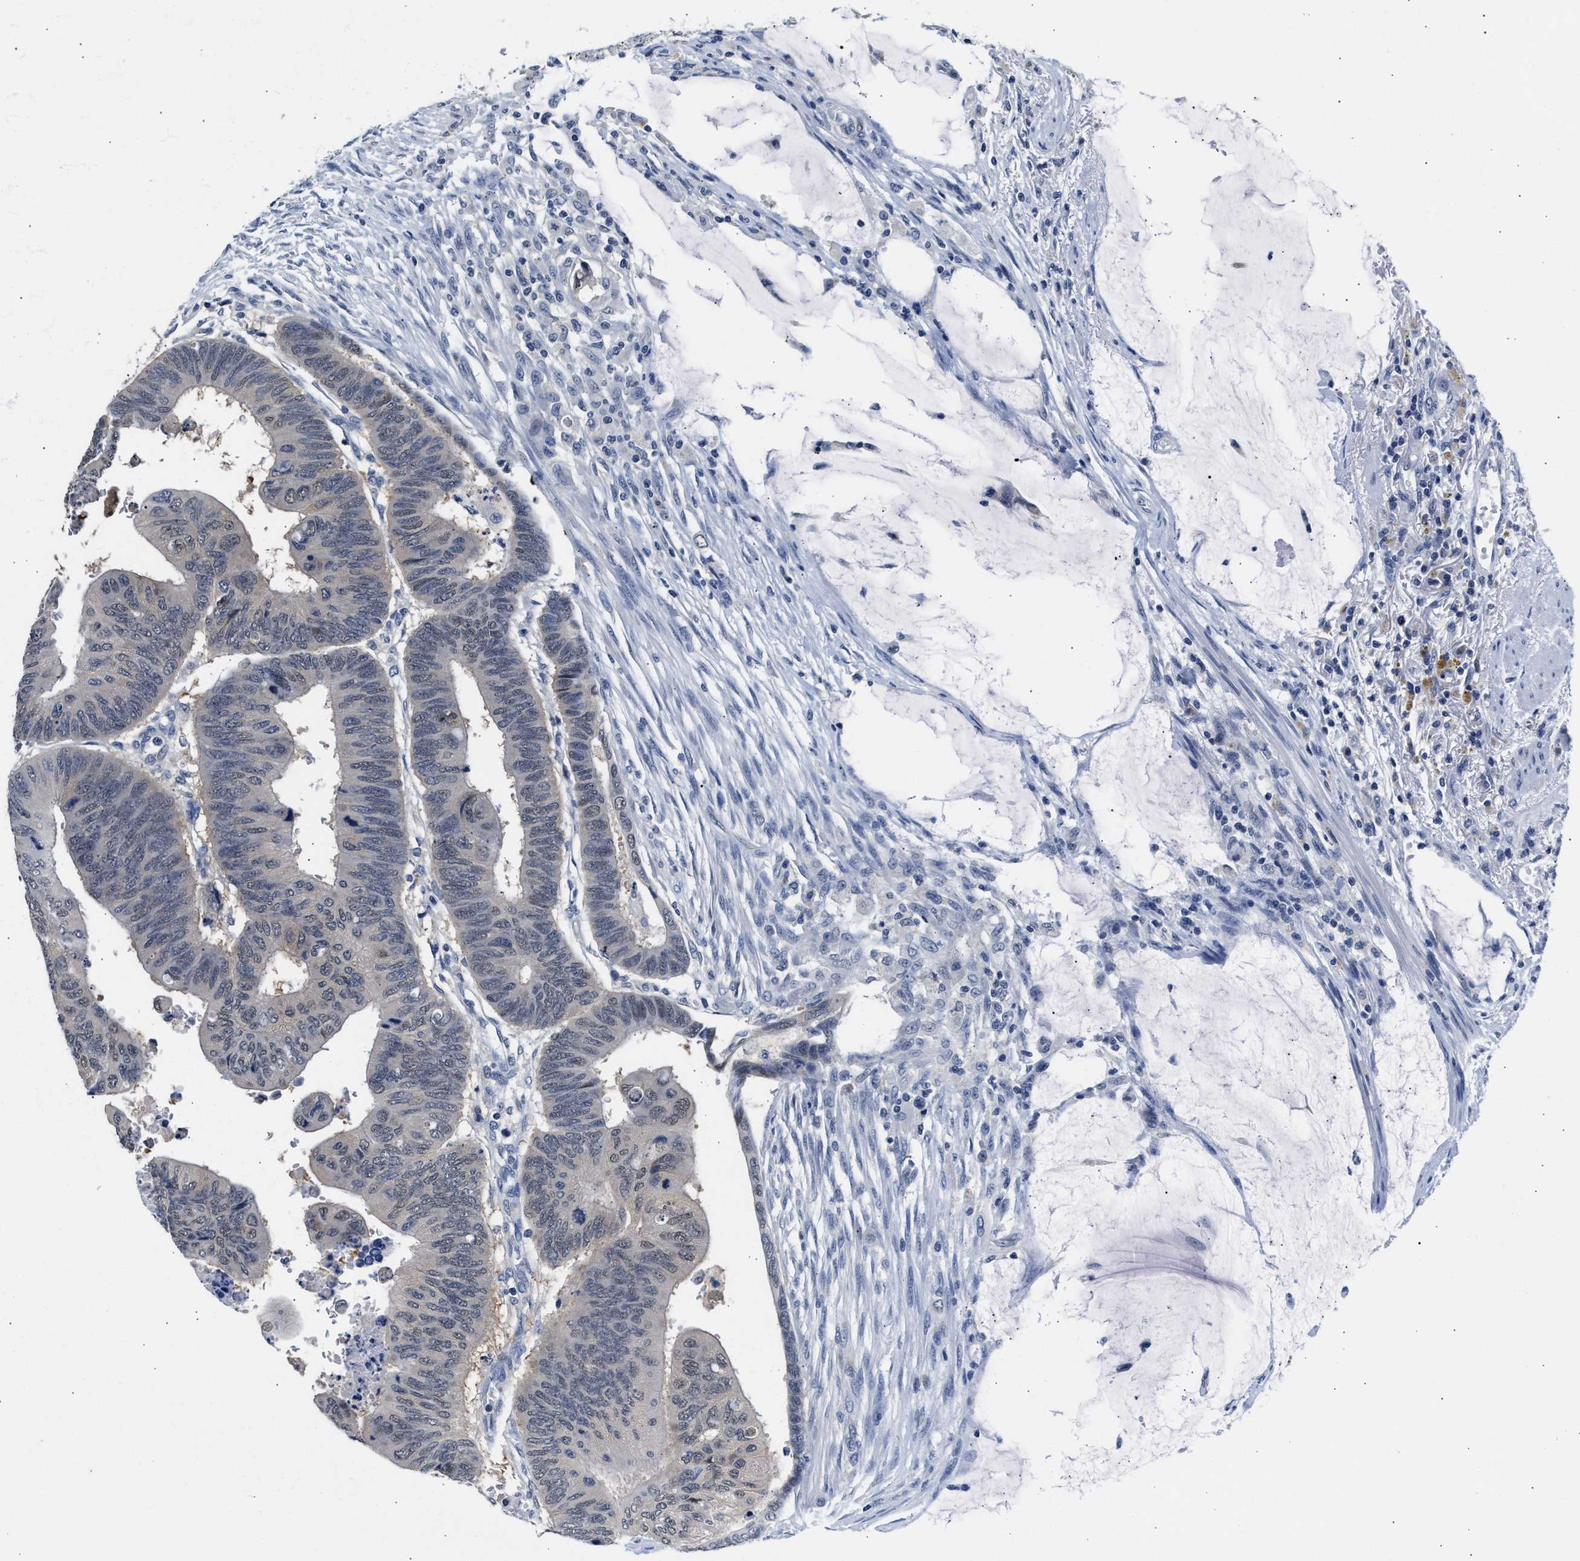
{"staining": {"intensity": "negative", "quantity": "none", "location": "none"}, "tissue": "colorectal cancer", "cell_type": "Tumor cells", "image_type": "cancer", "snomed": [{"axis": "morphology", "description": "Normal tissue, NOS"}, {"axis": "morphology", "description": "Adenocarcinoma, NOS"}, {"axis": "topography", "description": "Rectum"}, {"axis": "topography", "description": "Peripheral nerve tissue"}], "caption": "An image of colorectal cancer (adenocarcinoma) stained for a protein reveals no brown staining in tumor cells.", "gene": "PPM1L", "patient": {"sex": "male", "age": 92}}